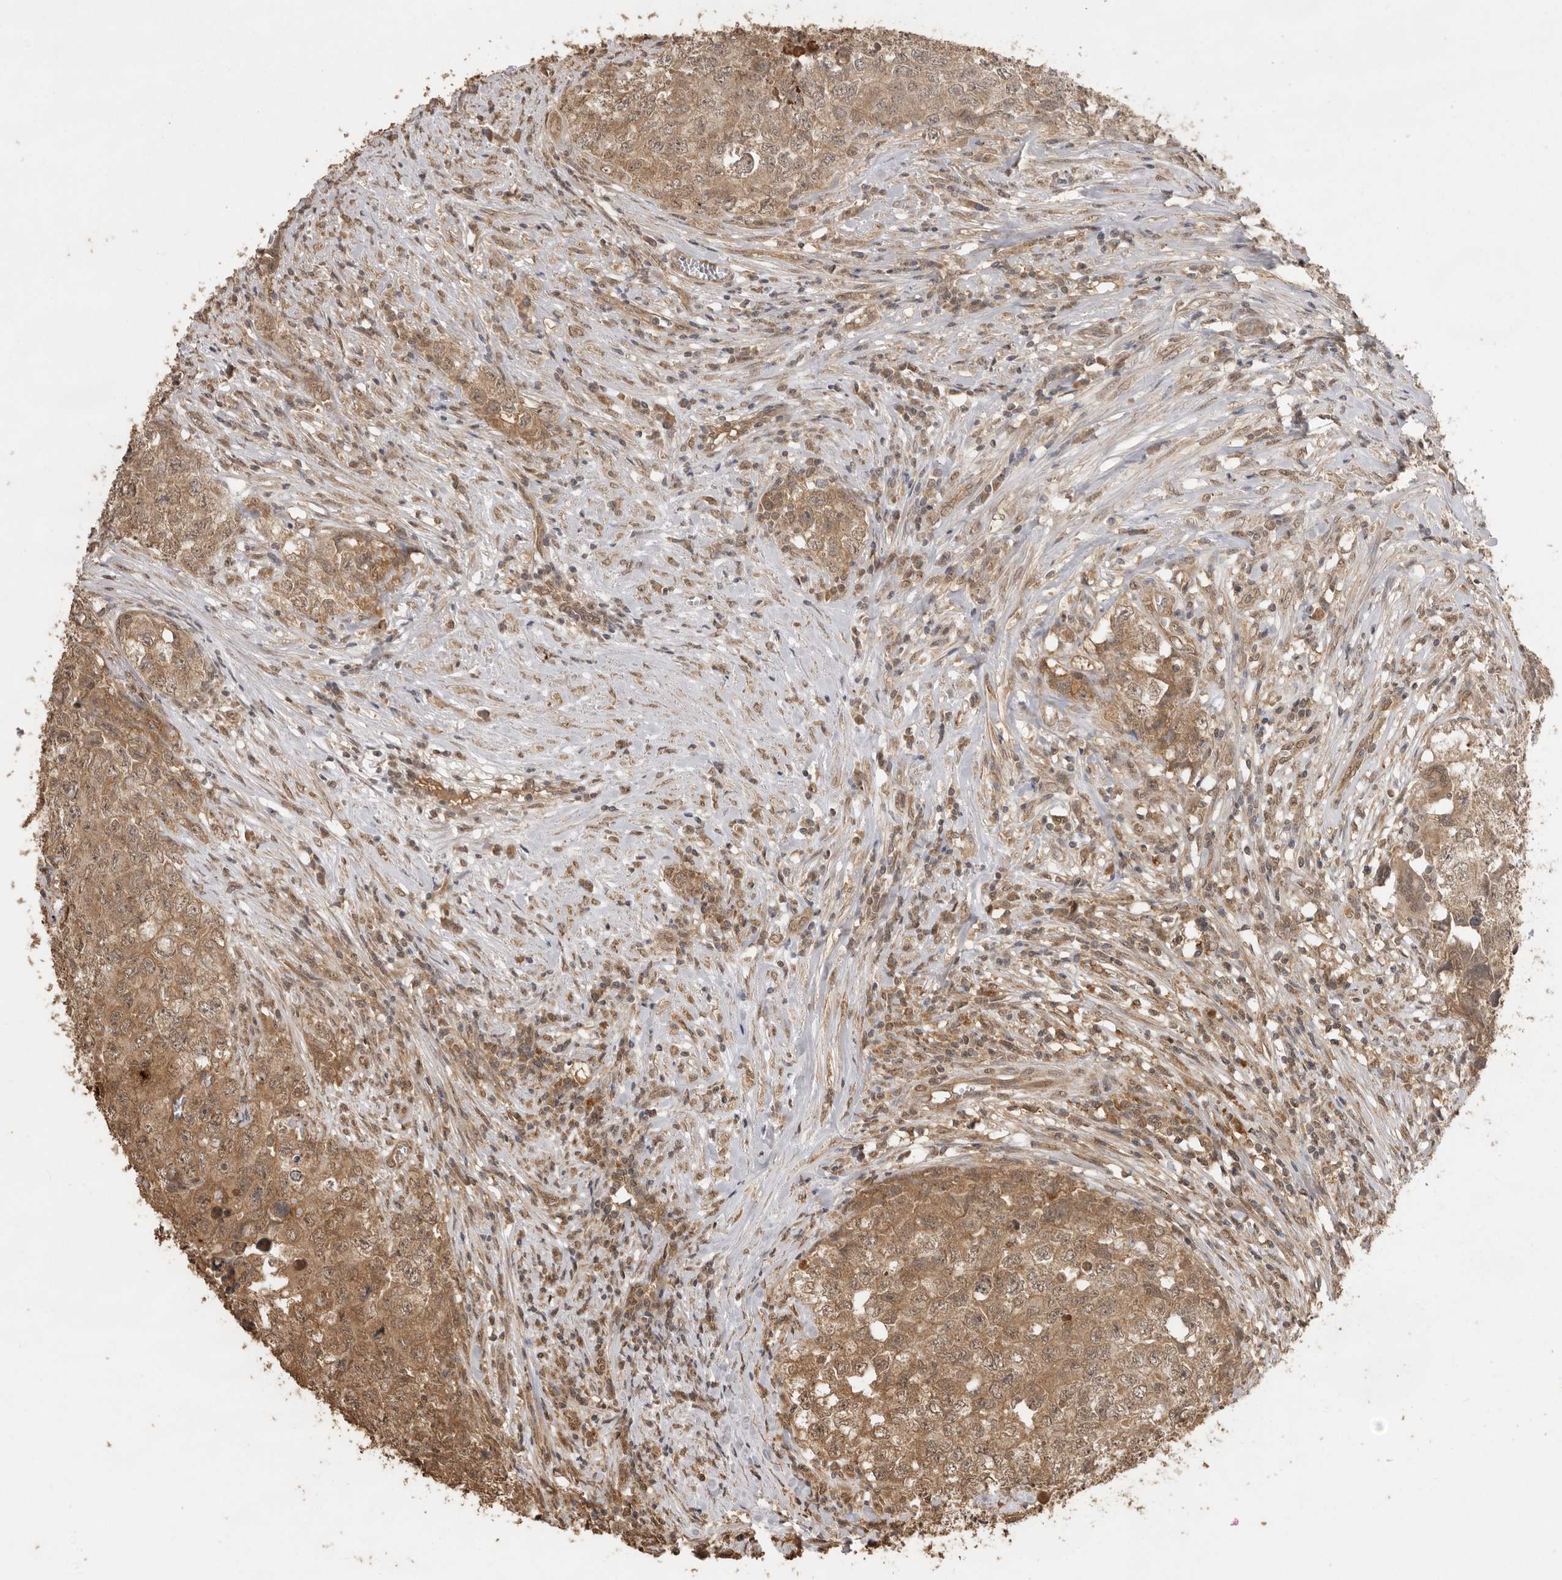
{"staining": {"intensity": "moderate", "quantity": ">75%", "location": "cytoplasmic/membranous,nuclear"}, "tissue": "testis cancer", "cell_type": "Tumor cells", "image_type": "cancer", "snomed": [{"axis": "morphology", "description": "Seminoma, NOS"}, {"axis": "morphology", "description": "Carcinoma, Embryonal, NOS"}, {"axis": "topography", "description": "Testis"}], "caption": "Immunohistochemistry of human testis cancer (seminoma) displays medium levels of moderate cytoplasmic/membranous and nuclear positivity in about >75% of tumor cells.", "gene": "JAG2", "patient": {"sex": "male", "age": 43}}